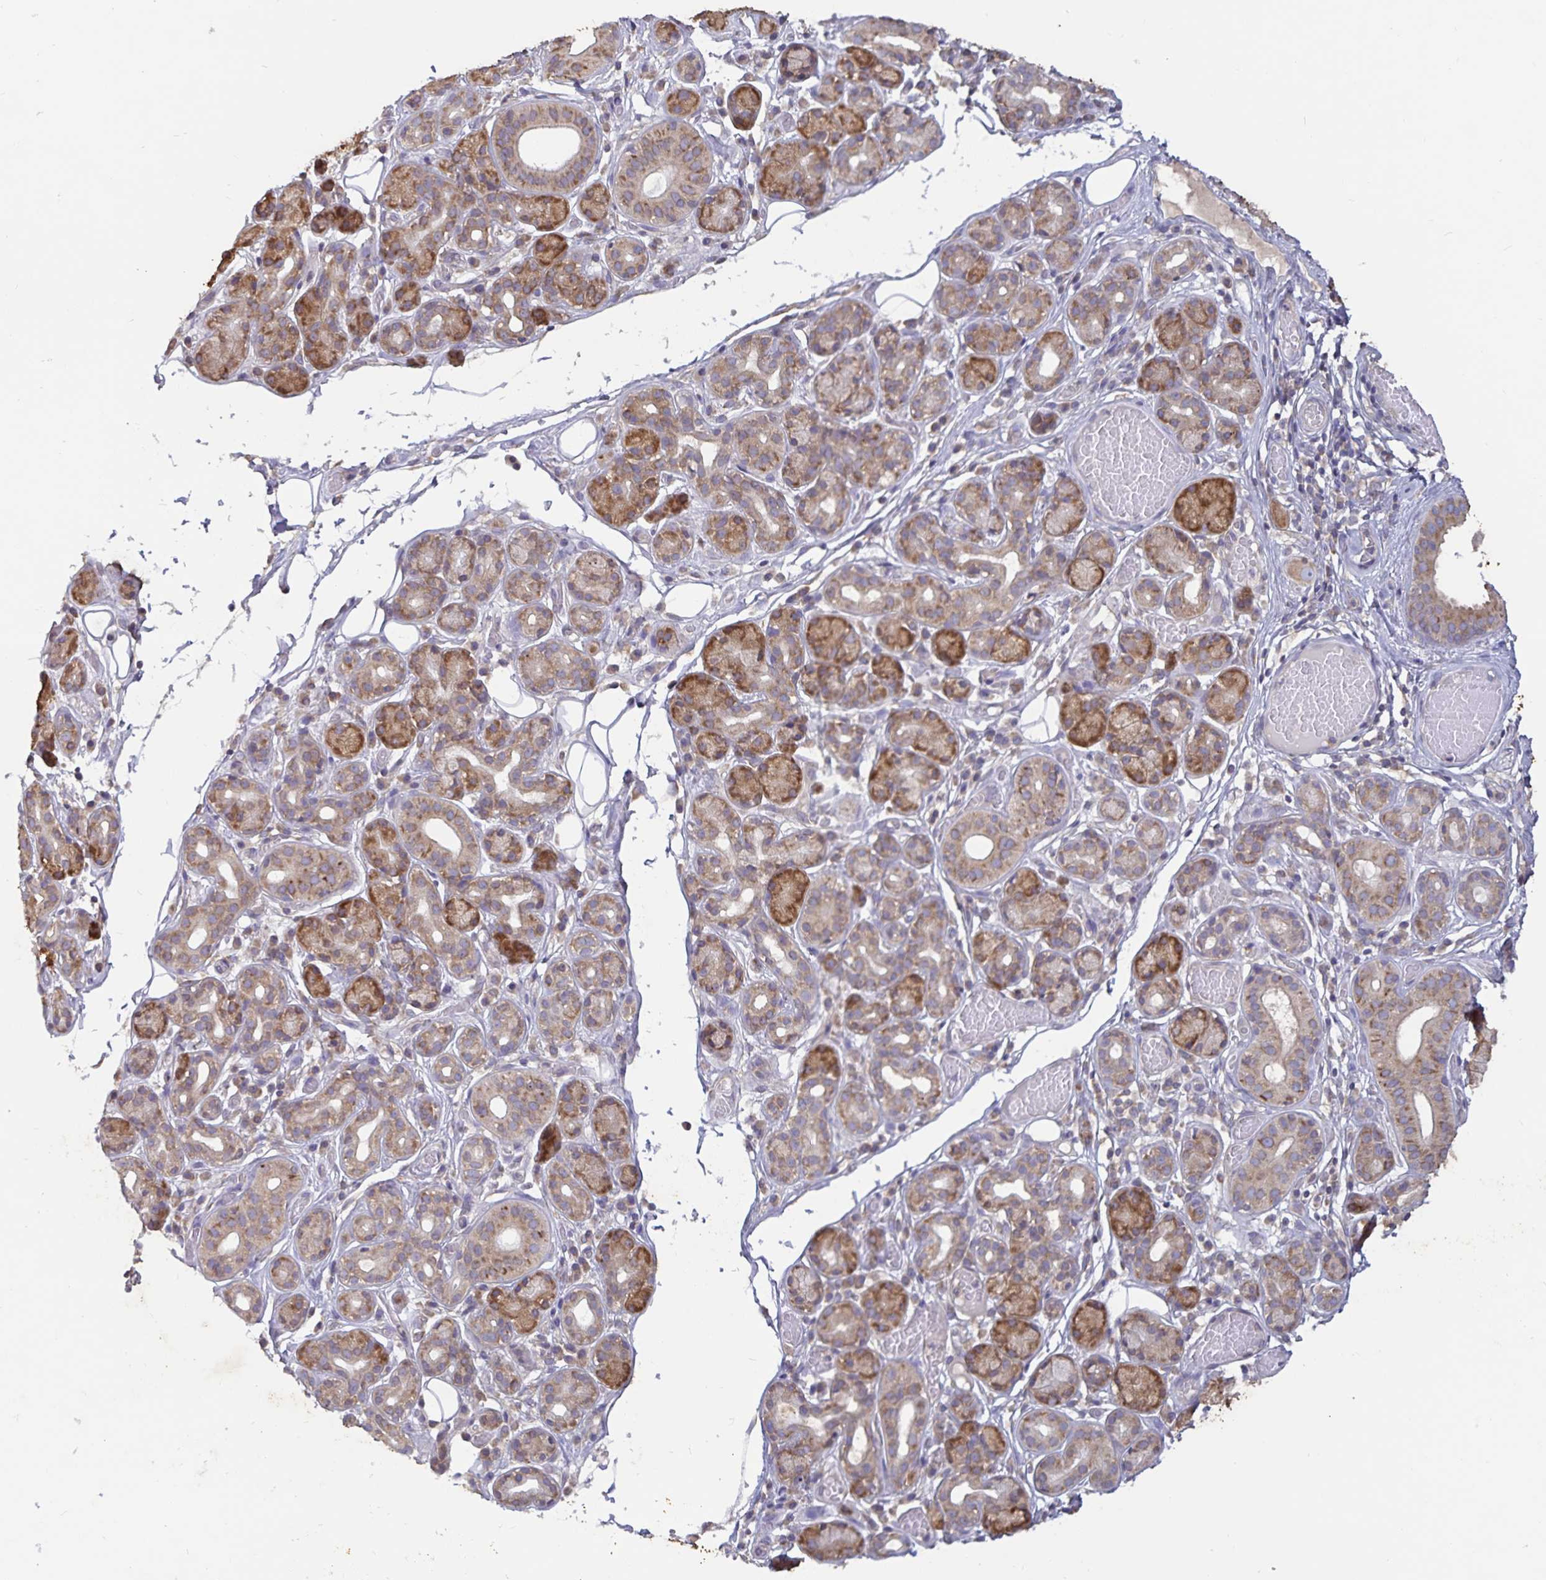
{"staining": {"intensity": "moderate", "quantity": "25%-75%", "location": "cytoplasmic/membranous"}, "tissue": "salivary gland", "cell_type": "Glandular cells", "image_type": "normal", "snomed": [{"axis": "morphology", "description": "Normal tissue, NOS"}, {"axis": "topography", "description": "Salivary gland"}, {"axis": "topography", "description": "Peripheral nerve tissue"}], "caption": "Glandular cells reveal medium levels of moderate cytoplasmic/membranous positivity in approximately 25%-75% of cells in normal human salivary gland.", "gene": "FAM120A", "patient": {"sex": "male", "age": 71}}